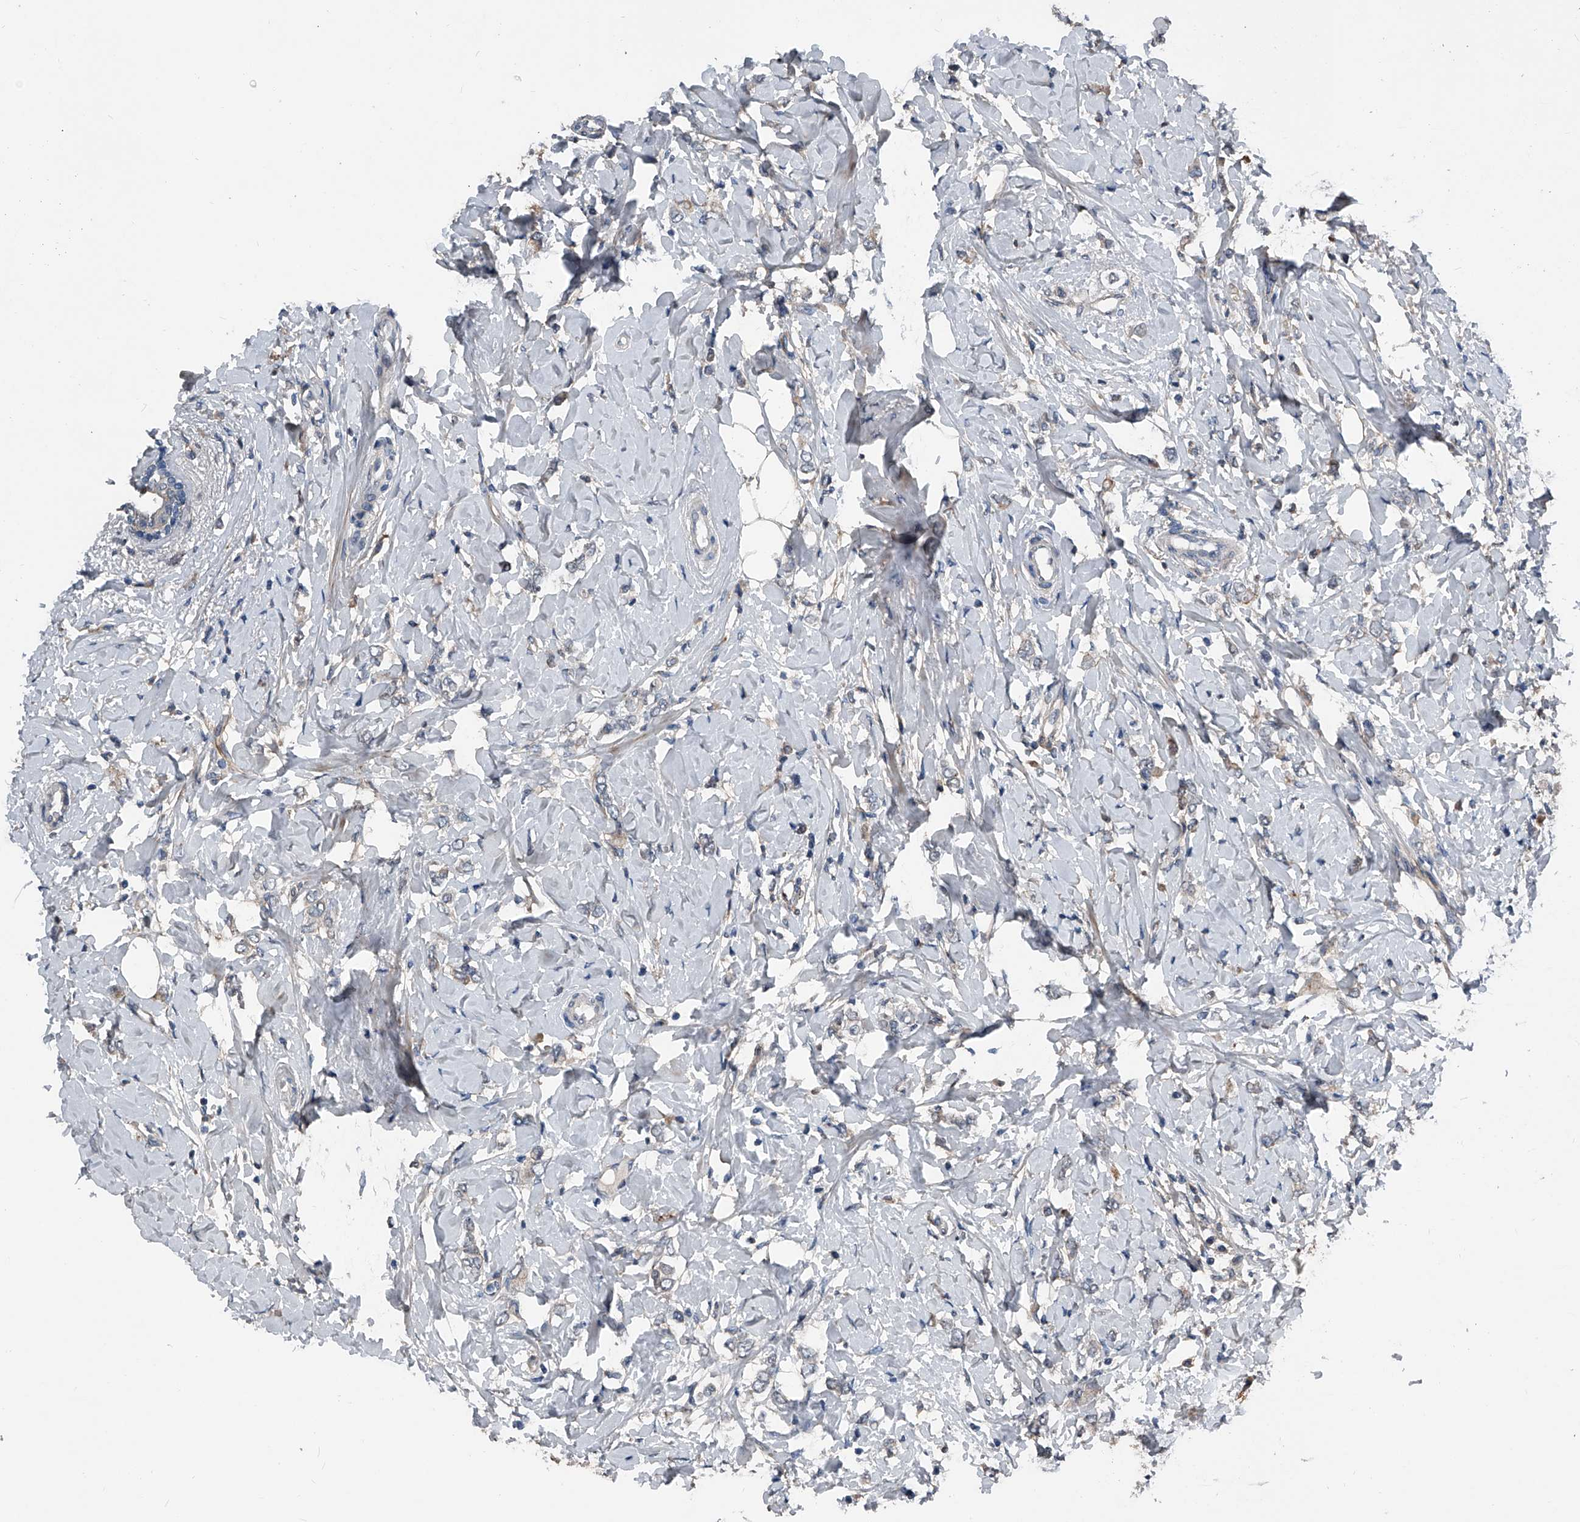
{"staining": {"intensity": "negative", "quantity": "none", "location": "none"}, "tissue": "breast cancer", "cell_type": "Tumor cells", "image_type": "cancer", "snomed": [{"axis": "morphology", "description": "Normal tissue, NOS"}, {"axis": "morphology", "description": "Lobular carcinoma"}, {"axis": "topography", "description": "Breast"}], "caption": "A photomicrograph of lobular carcinoma (breast) stained for a protein demonstrates no brown staining in tumor cells.", "gene": "PHACTR1", "patient": {"sex": "female", "age": 47}}